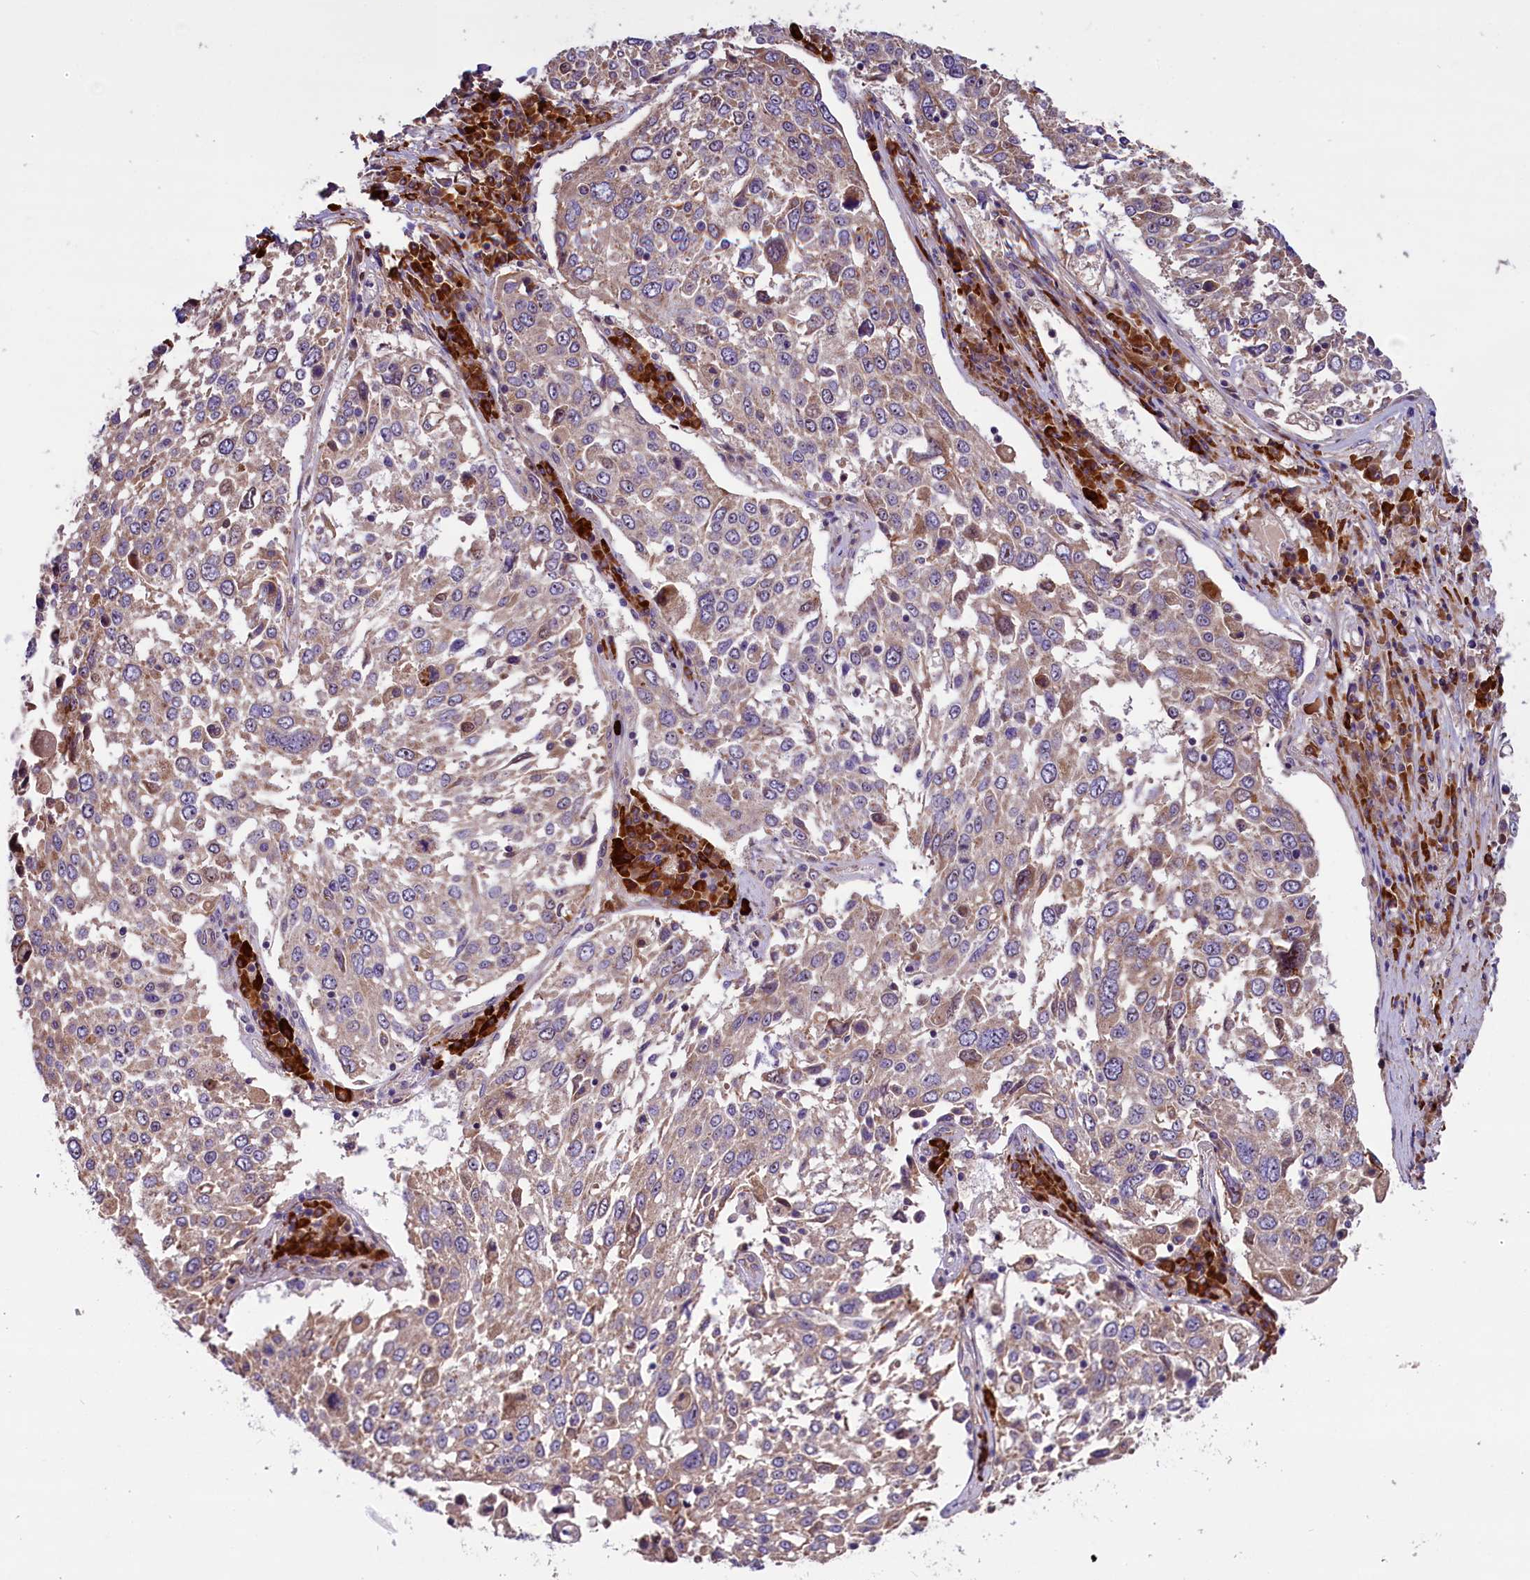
{"staining": {"intensity": "moderate", "quantity": ">75%", "location": "cytoplasmic/membranous"}, "tissue": "lung cancer", "cell_type": "Tumor cells", "image_type": "cancer", "snomed": [{"axis": "morphology", "description": "Squamous cell carcinoma, NOS"}, {"axis": "topography", "description": "Lung"}], "caption": "Moderate cytoplasmic/membranous protein staining is seen in about >75% of tumor cells in lung squamous cell carcinoma. The staining is performed using DAB (3,3'-diaminobenzidine) brown chromogen to label protein expression. The nuclei are counter-stained blue using hematoxylin.", "gene": "FRY", "patient": {"sex": "male", "age": 65}}